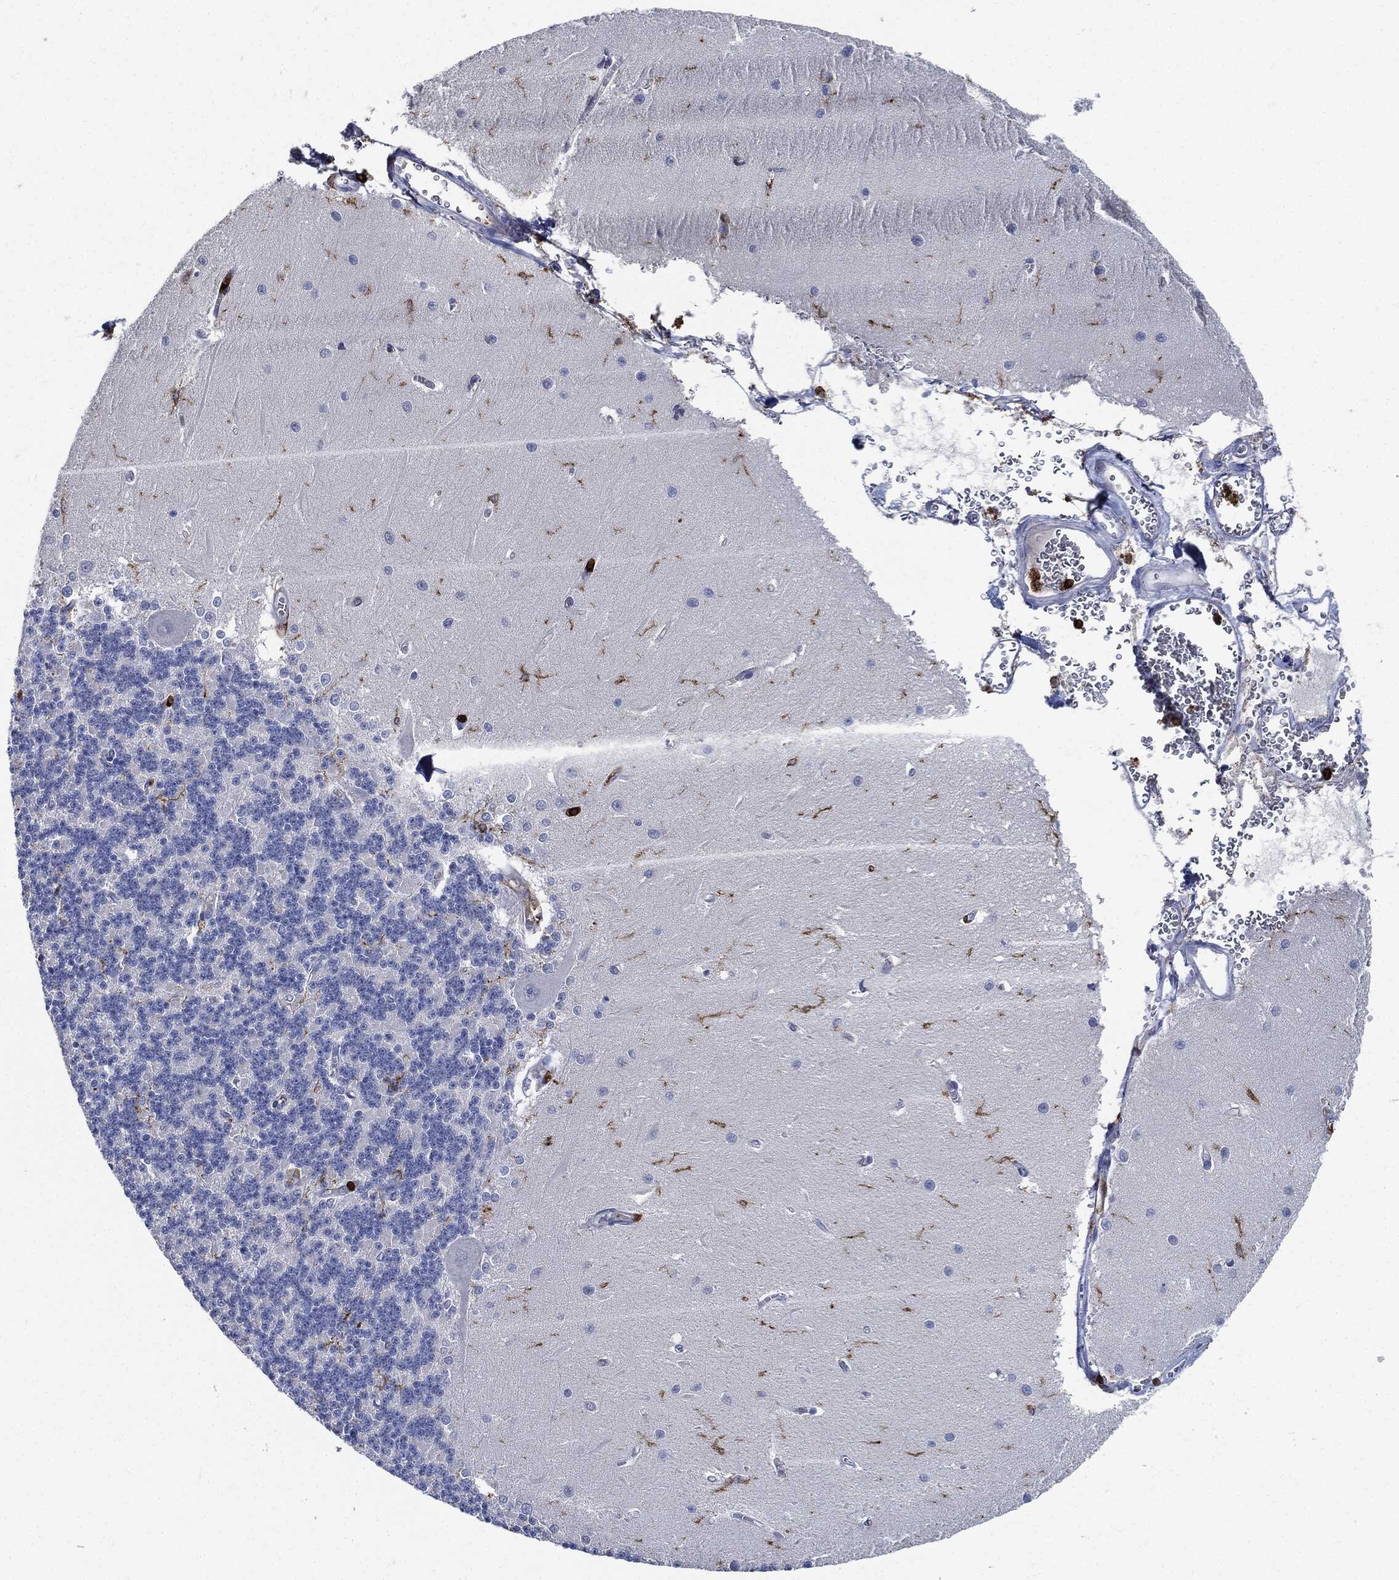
{"staining": {"intensity": "negative", "quantity": "none", "location": "none"}, "tissue": "cerebellum", "cell_type": "Cells in granular layer", "image_type": "normal", "snomed": [{"axis": "morphology", "description": "Normal tissue, NOS"}, {"axis": "topography", "description": "Cerebellum"}], "caption": "A high-resolution histopathology image shows immunohistochemistry staining of benign cerebellum, which exhibits no significant staining in cells in granular layer.", "gene": "PTPRC", "patient": {"sex": "male", "age": 37}}